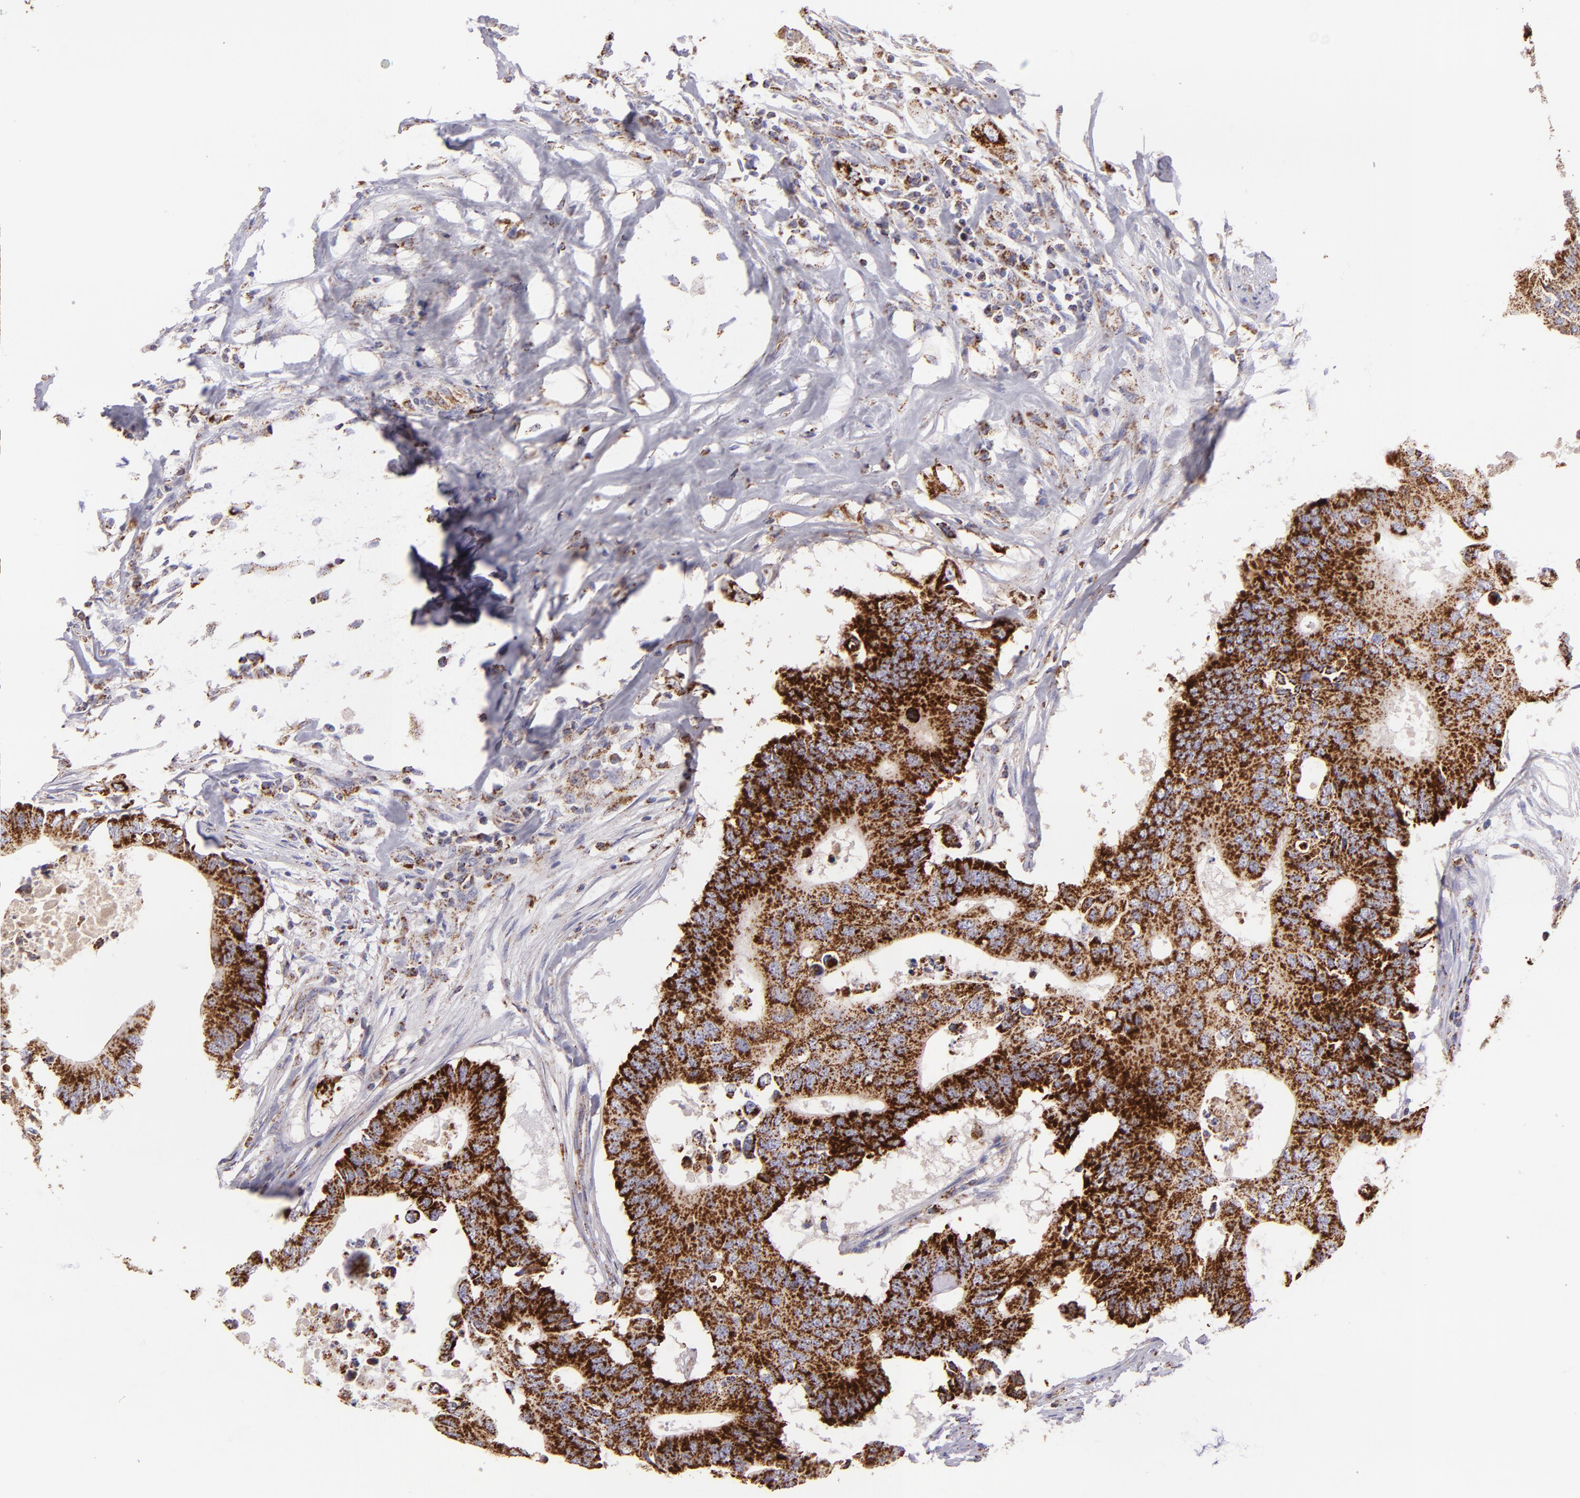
{"staining": {"intensity": "strong", "quantity": ">75%", "location": "cytoplasmic/membranous"}, "tissue": "colorectal cancer", "cell_type": "Tumor cells", "image_type": "cancer", "snomed": [{"axis": "morphology", "description": "Adenocarcinoma, NOS"}, {"axis": "topography", "description": "Colon"}], "caption": "Adenocarcinoma (colorectal) stained with DAB (3,3'-diaminobenzidine) immunohistochemistry (IHC) demonstrates high levels of strong cytoplasmic/membranous staining in approximately >75% of tumor cells.", "gene": "HSPD1", "patient": {"sex": "male", "age": 71}}